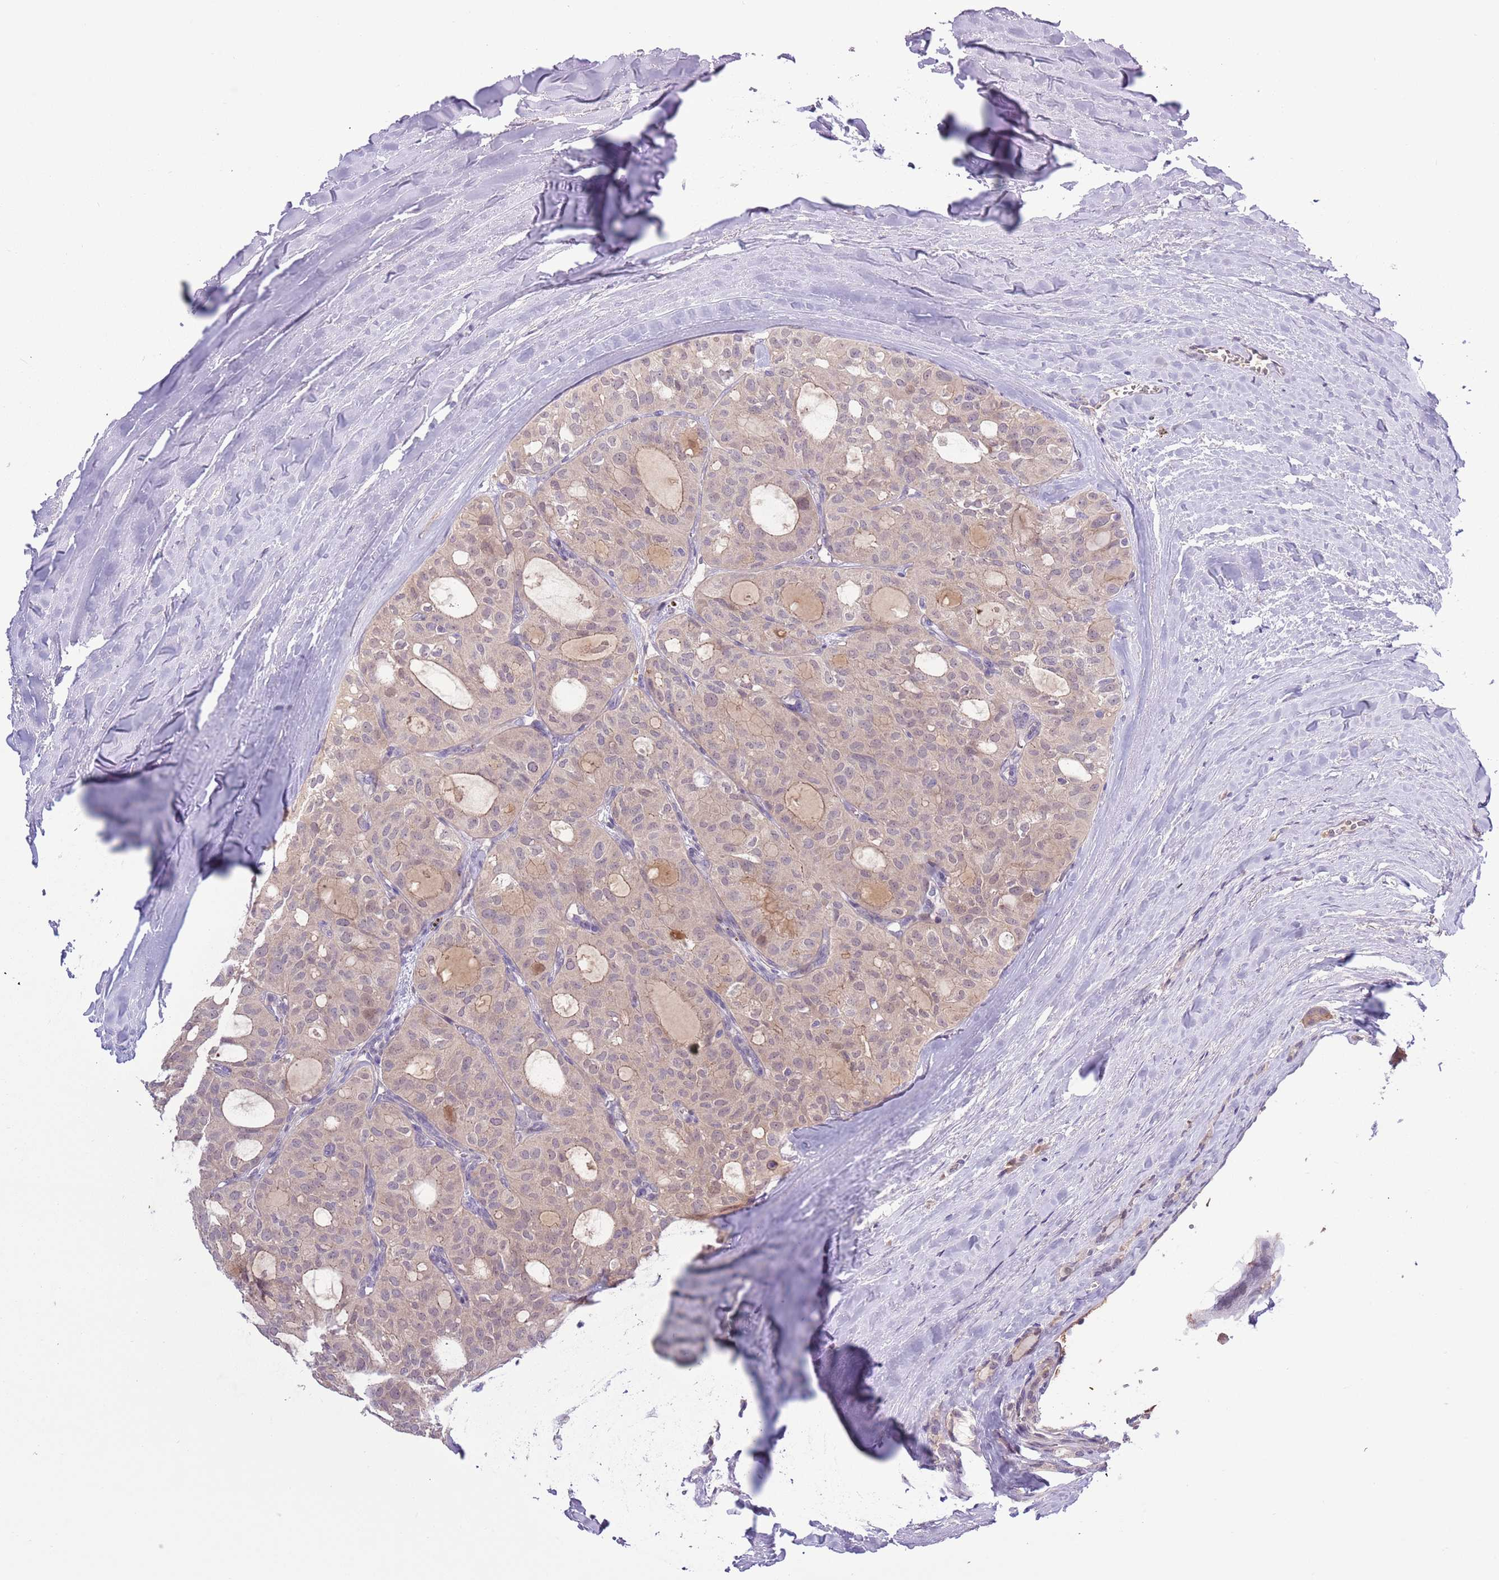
{"staining": {"intensity": "weak", "quantity": "<25%", "location": "cytoplasmic/membranous"}, "tissue": "thyroid cancer", "cell_type": "Tumor cells", "image_type": "cancer", "snomed": [{"axis": "morphology", "description": "Follicular adenoma carcinoma, NOS"}, {"axis": "topography", "description": "Thyroid gland"}], "caption": "This is a image of immunohistochemistry staining of thyroid cancer, which shows no staining in tumor cells.", "gene": "SHROOM3", "patient": {"sex": "male", "age": 75}}